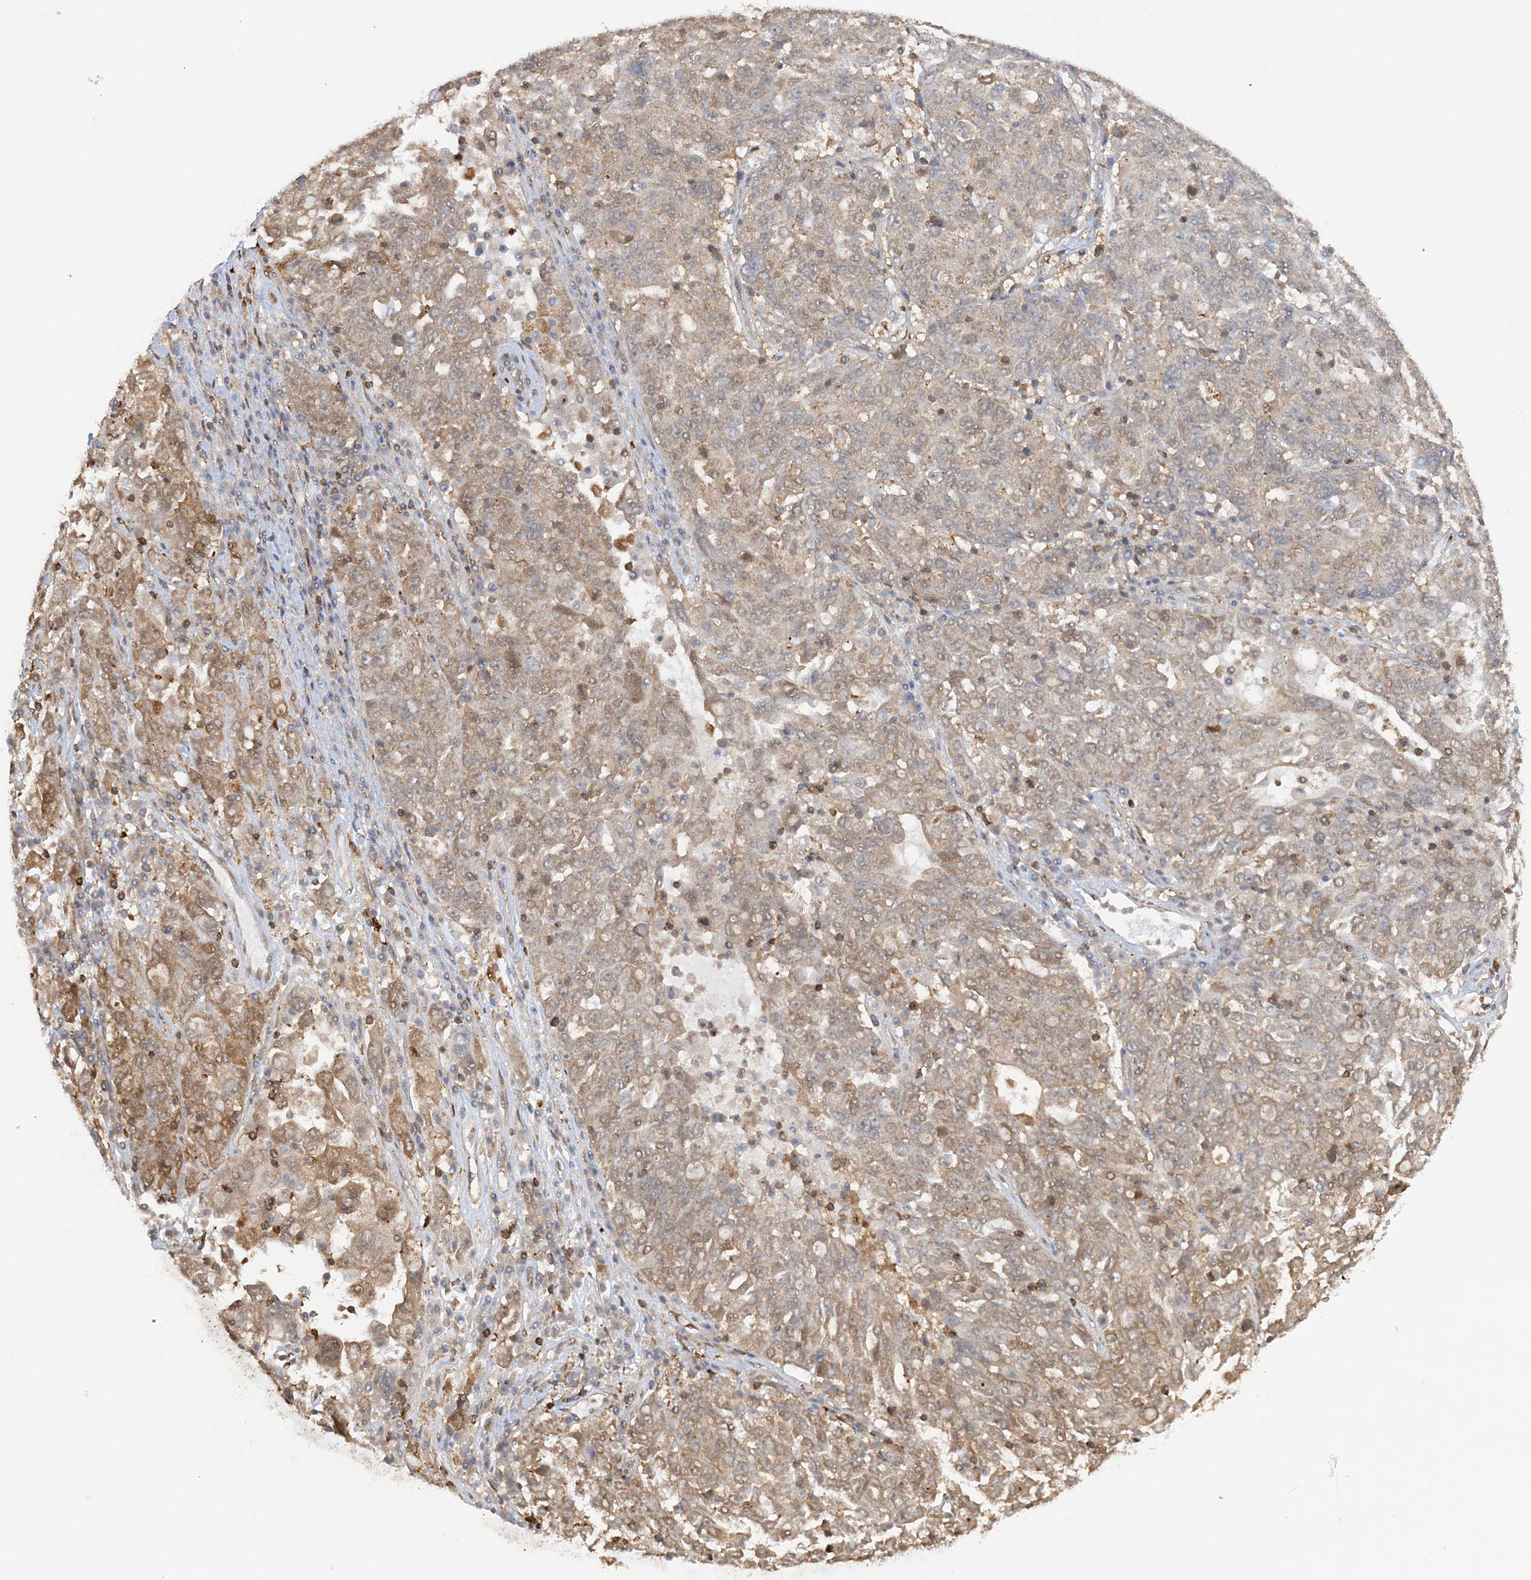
{"staining": {"intensity": "moderate", "quantity": "<25%", "location": "cytoplasmic/membranous"}, "tissue": "ovarian cancer", "cell_type": "Tumor cells", "image_type": "cancer", "snomed": [{"axis": "morphology", "description": "Carcinoma, endometroid"}, {"axis": "topography", "description": "Ovary"}], "caption": "Immunohistochemistry staining of ovarian cancer (endometroid carcinoma), which exhibits low levels of moderate cytoplasmic/membranous positivity in about <25% of tumor cells indicating moderate cytoplasmic/membranous protein staining. The staining was performed using DAB (3,3'-diaminobenzidine) (brown) for protein detection and nuclei were counterstained in hematoxylin (blue).", "gene": "DSTN", "patient": {"sex": "female", "age": 62}}